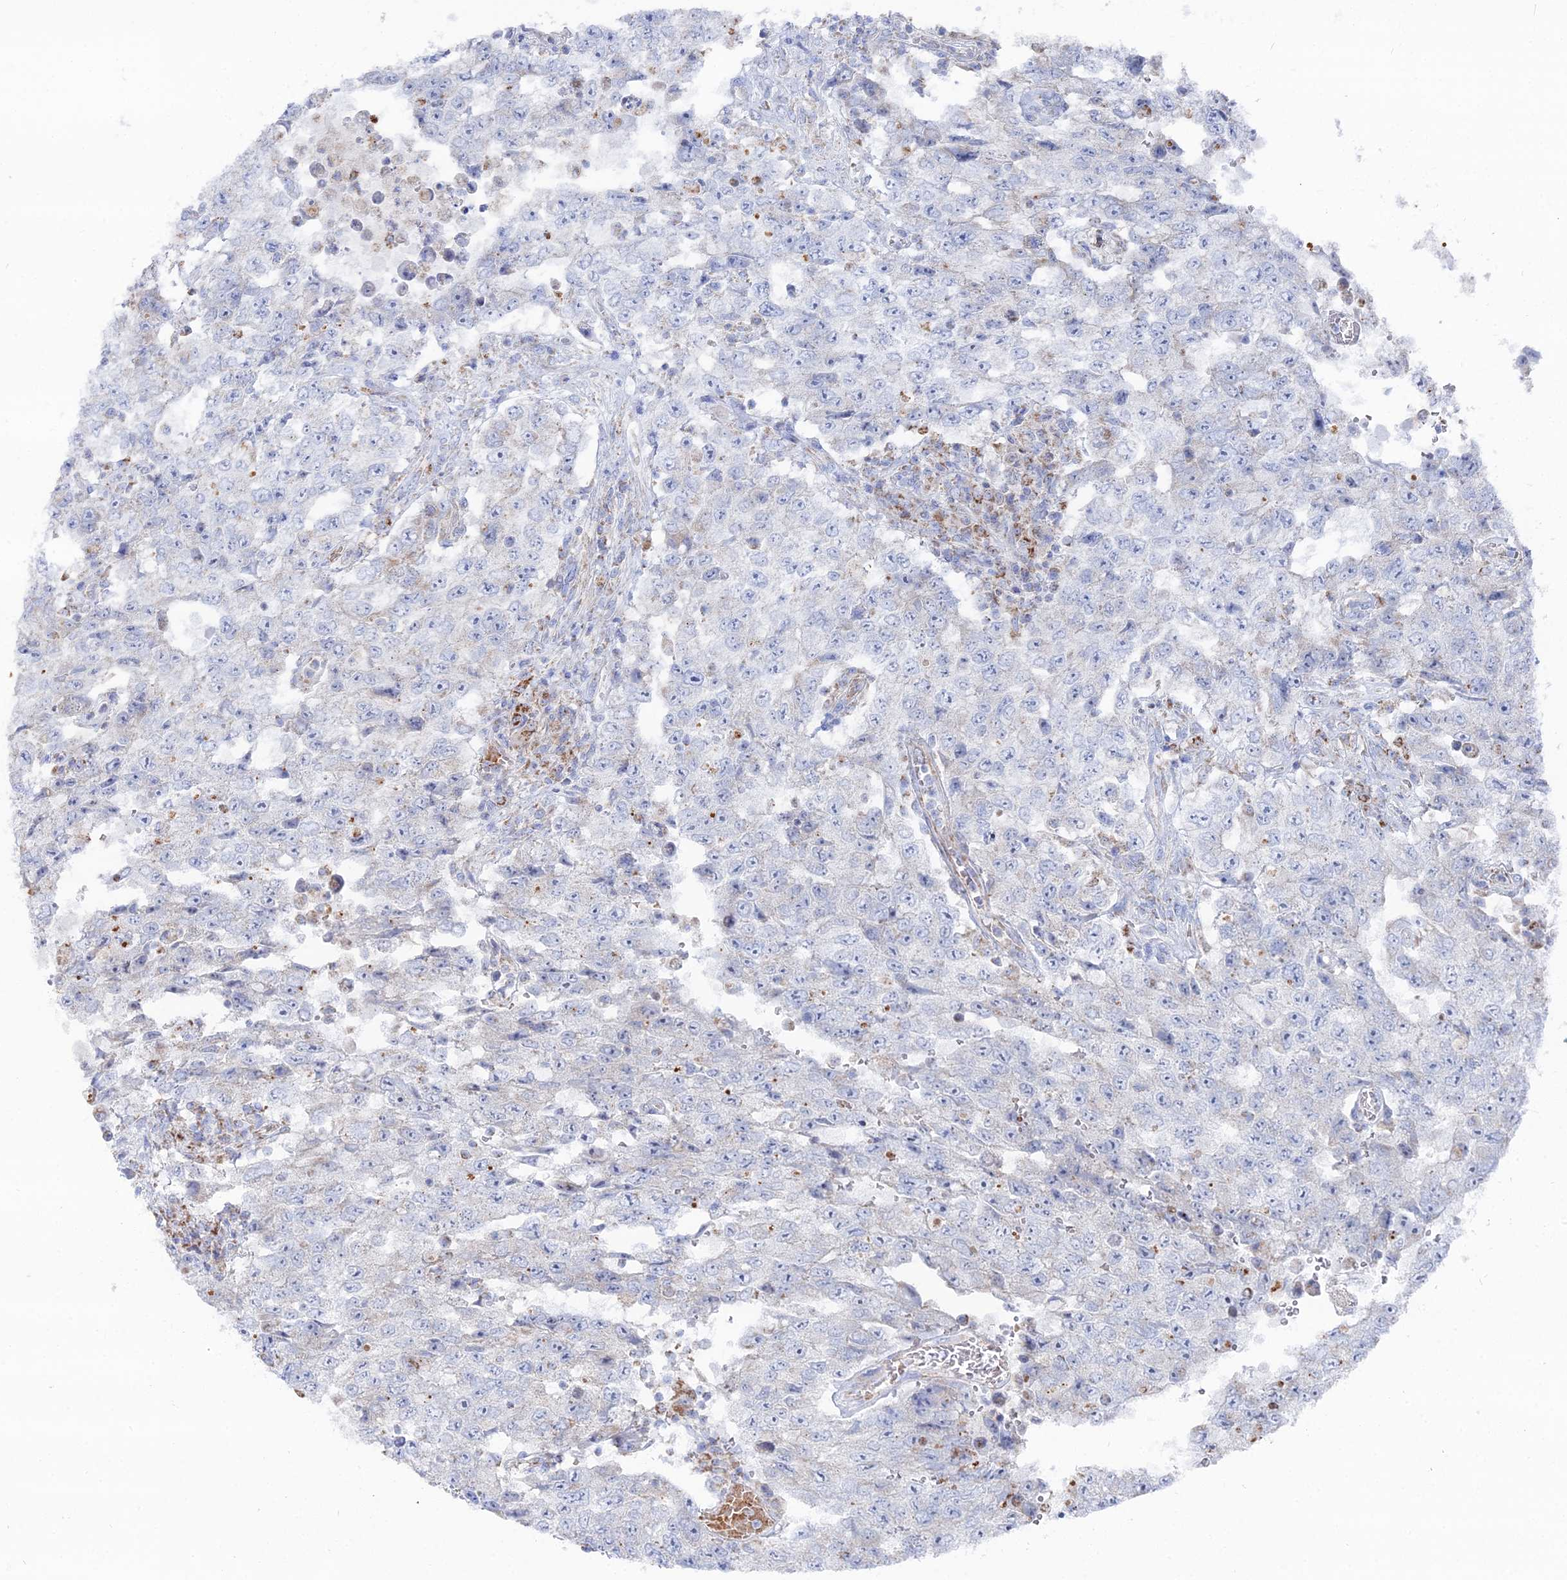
{"staining": {"intensity": "negative", "quantity": "none", "location": "none"}, "tissue": "testis cancer", "cell_type": "Tumor cells", "image_type": "cancer", "snomed": [{"axis": "morphology", "description": "Carcinoma, Embryonal, NOS"}, {"axis": "topography", "description": "Testis"}], "caption": "Immunohistochemistry of testis cancer reveals no expression in tumor cells.", "gene": "MPC1", "patient": {"sex": "male", "age": 26}}